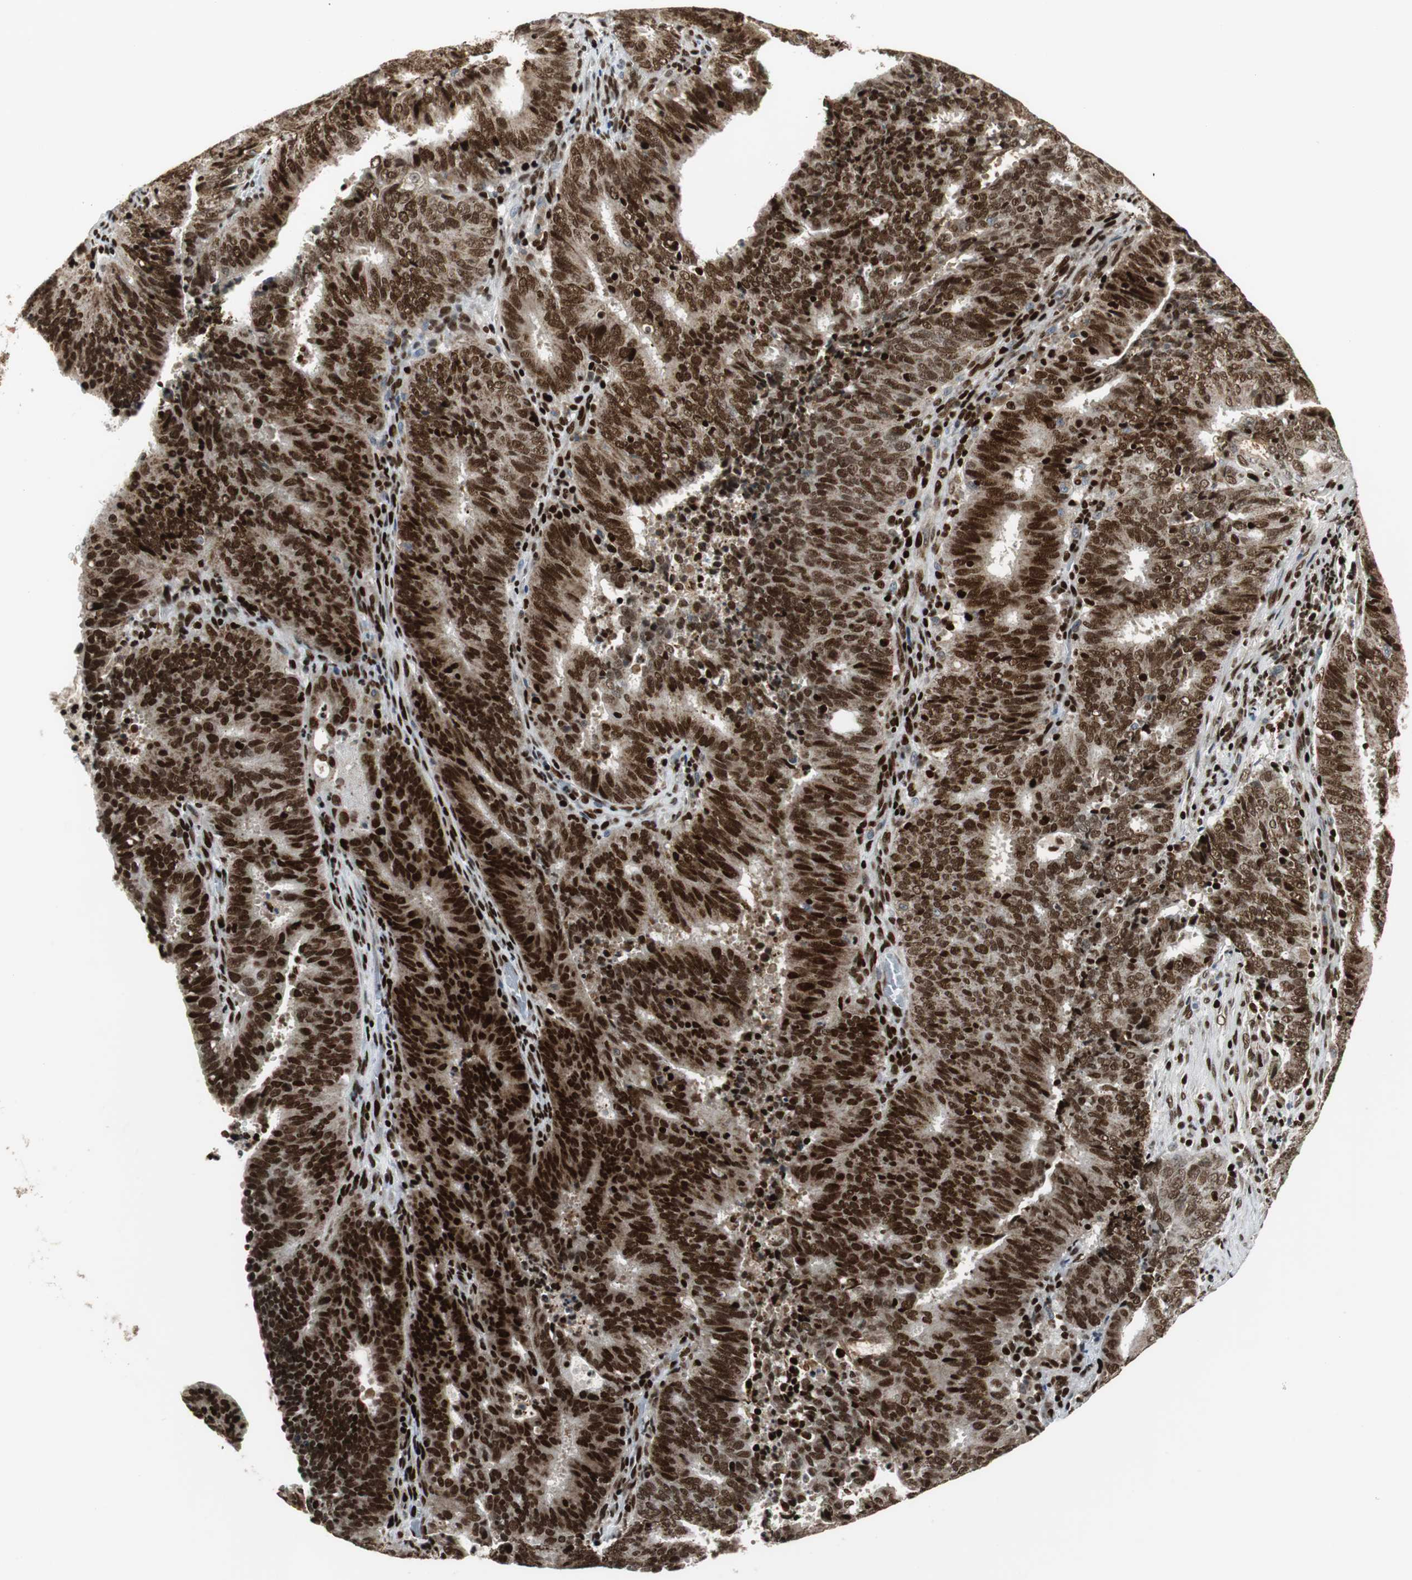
{"staining": {"intensity": "strong", "quantity": ">75%", "location": "nuclear"}, "tissue": "cervical cancer", "cell_type": "Tumor cells", "image_type": "cancer", "snomed": [{"axis": "morphology", "description": "Adenocarcinoma, NOS"}, {"axis": "topography", "description": "Cervix"}], "caption": "Immunohistochemical staining of human cervical cancer displays high levels of strong nuclear protein positivity in about >75% of tumor cells. Nuclei are stained in blue.", "gene": "HDAC1", "patient": {"sex": "female", "age": 44}}